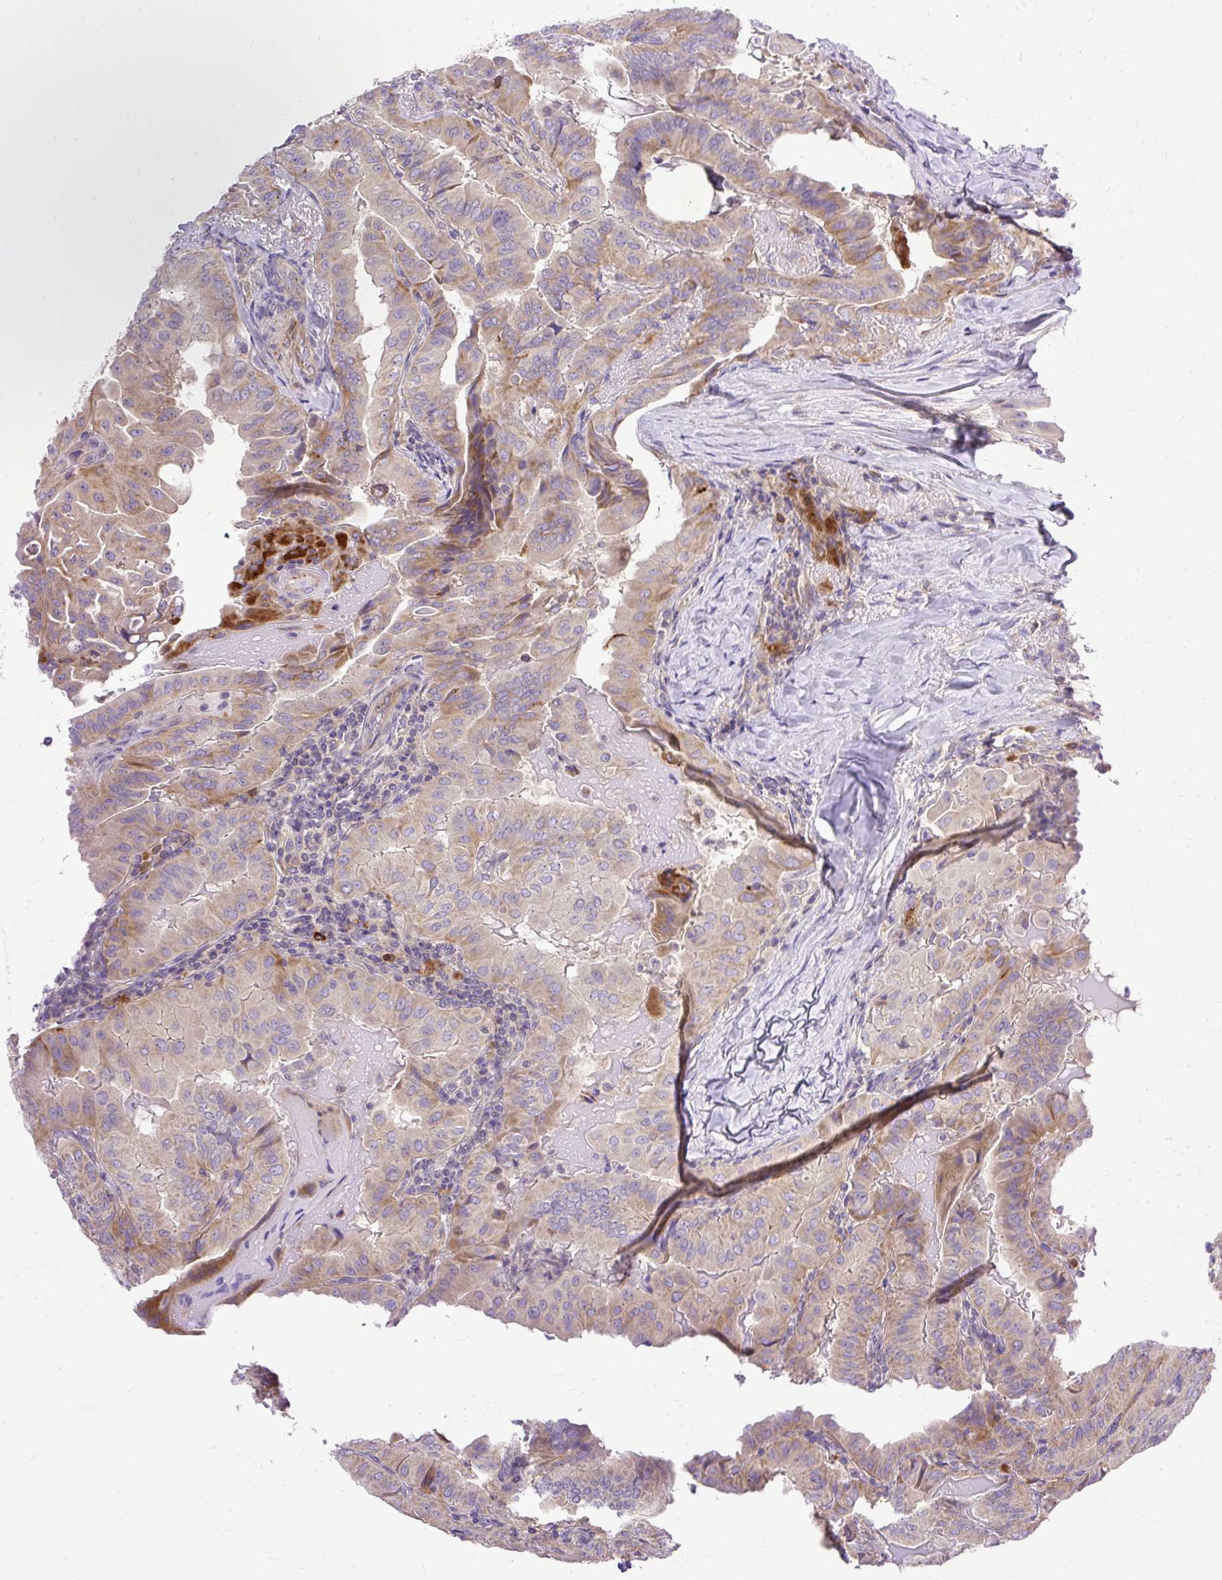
{"staining": {"intensity": "weak", "quantity": "25%-75%", "location": "cytoplasmic/membranous"}, "tissue": "thyroid cancer", "cell_type": "Tumor cells", "image_type": "cancer", "snomed": [{"axis": "morphology", "description": "Papillary adenocarcinoma, NOS"}, {"axis": "topography", "description": "Thyroid gland"}], "caption": "Immunohistochemical staining of papillary adenocarcinoma (thyroid) demonstrates weak cytoplasmic/membranous protein positivity in approximately 25%-75% of tumor cells.", "gene": "HEXB", "patient": {"sex": "female", "age": 68}}